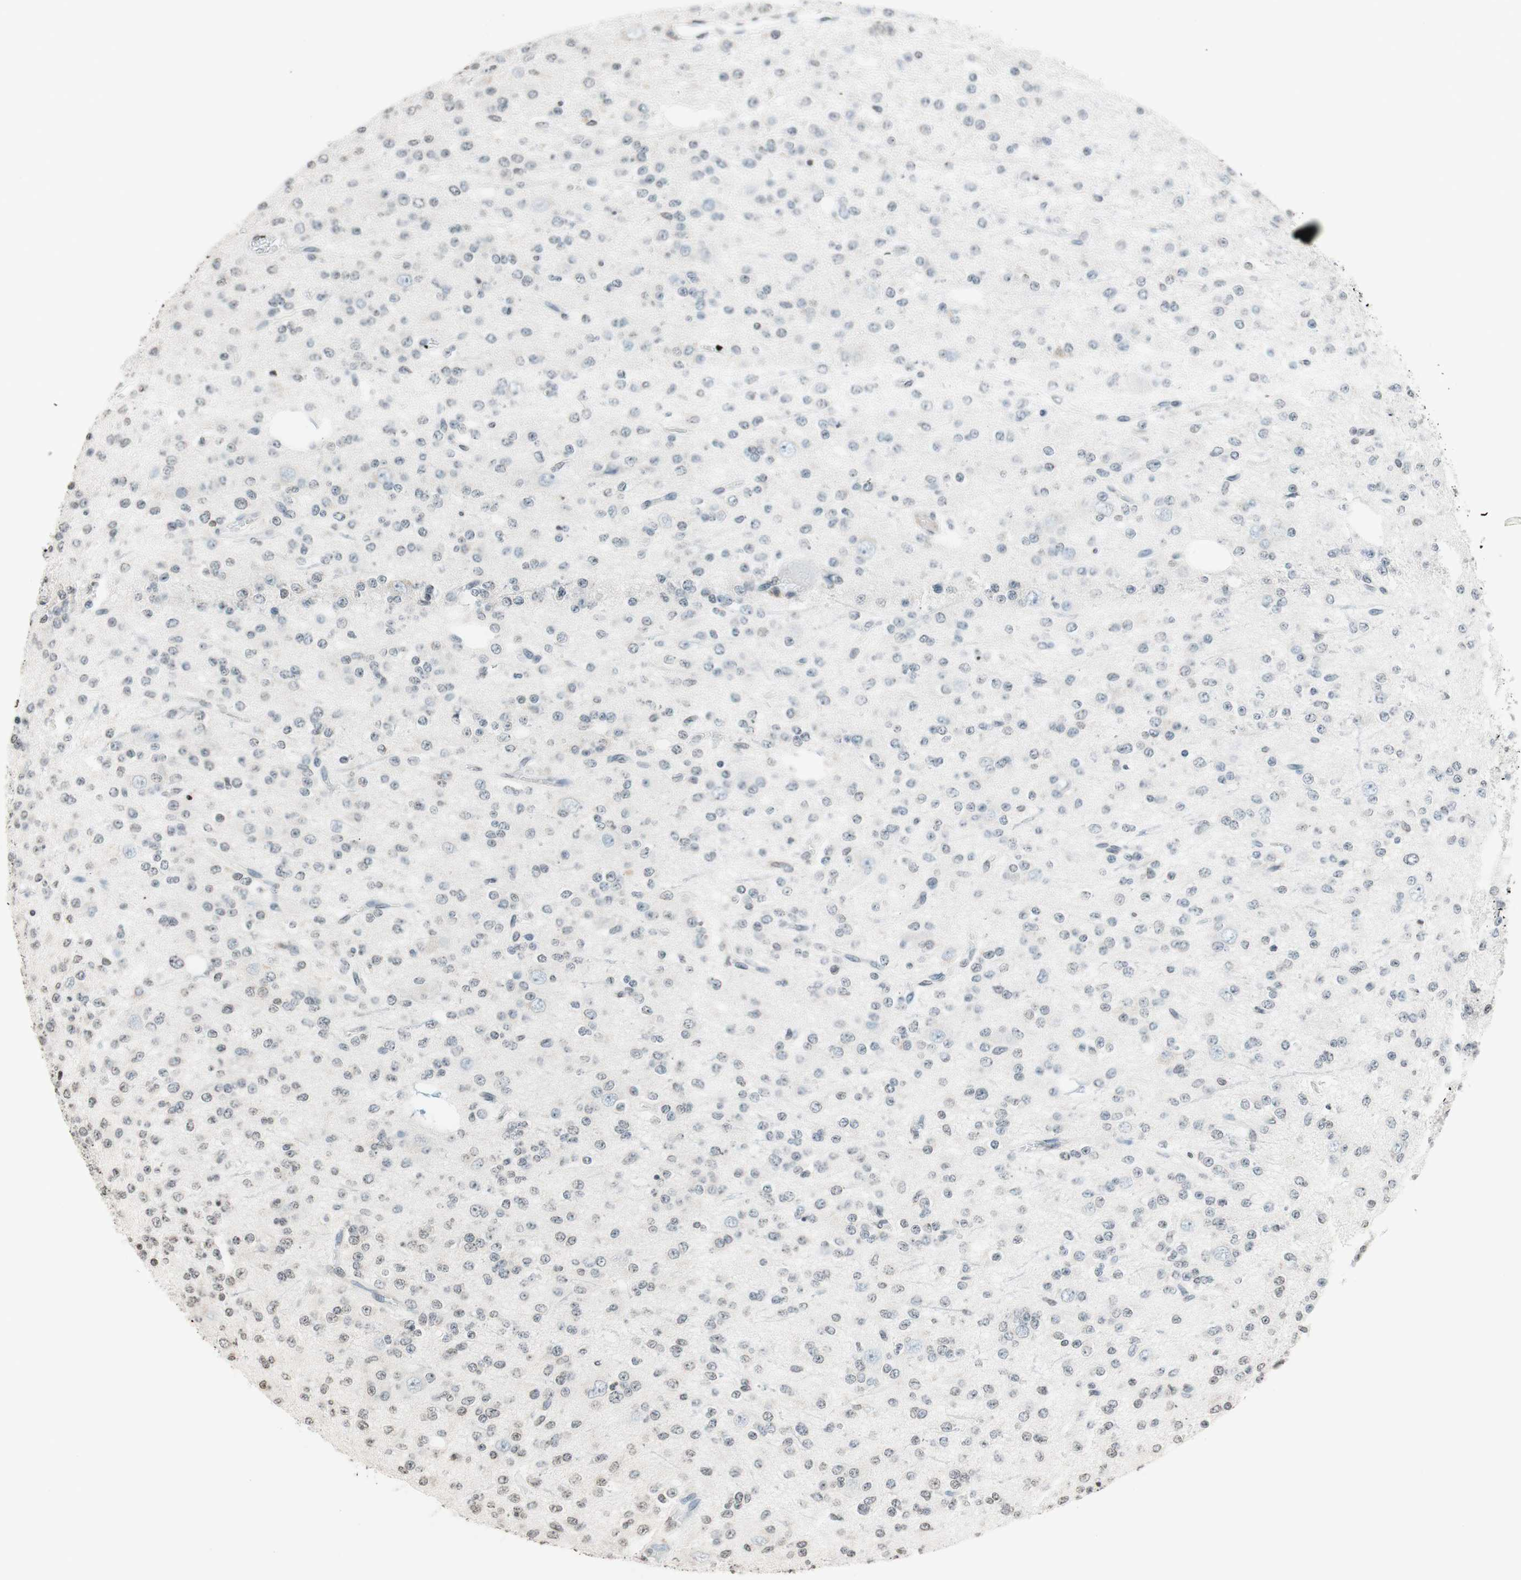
{"staining": {"intensity": "negative", "quantity": "none", "location": "none"}, "tissue": "glioma", "cell_type": "Tumor cells", "image_type": "cancer", "snomed": [{"axis": "morphology", "description": "Glioma, malignant, Low grade"}, {"axis": "topography", "description": "Brain"}], "caption": "Immunohistochemistry of human low-grade glioma (malignant) reveals no expression in tumor cells.", "gene": "WIPF1", "patient": {"sex": "male", "age": 38}}